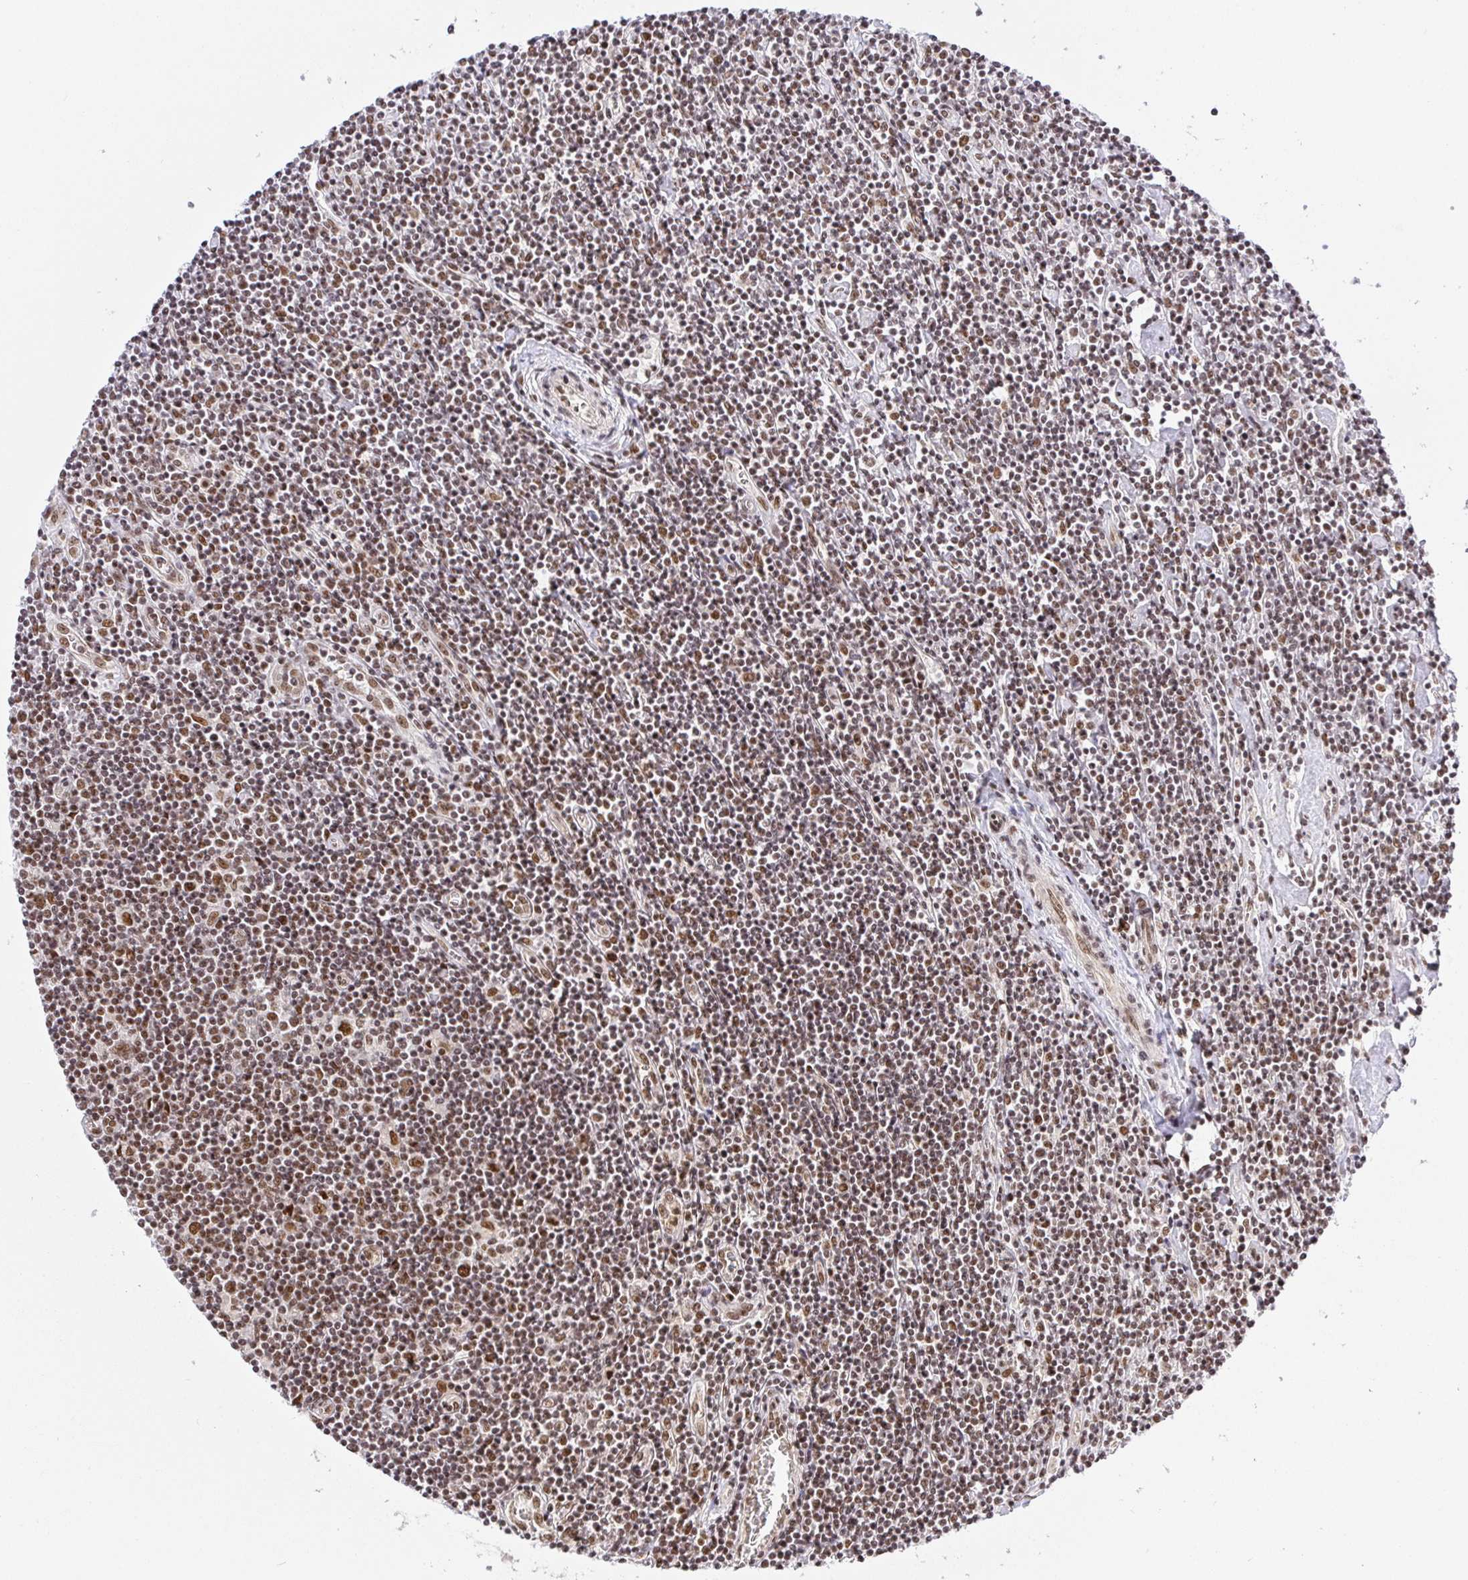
{"staining": {"intensity": "moderate", "quantity": ">75%", "location": "nuclear"}, "tissue": "lymphoma", "cell_type": "Tumor cells", "image_type": "cancer", "snomed": [{"axis": "morphology", "description": "Hodgkin's disease, NOS"}, {"axis": "topography", "description": "Lymph node"}], "caption": "Hodgkin's disease was stained to show a protein in brown. There is medium levels of moderate nuclear positivity in approximately >75% of tumor cells. (DAB IHC, brown staining for protein, blue staining for nuclei).", "gene": "USF1", "patient": {"sex": "male", "age": 40}}